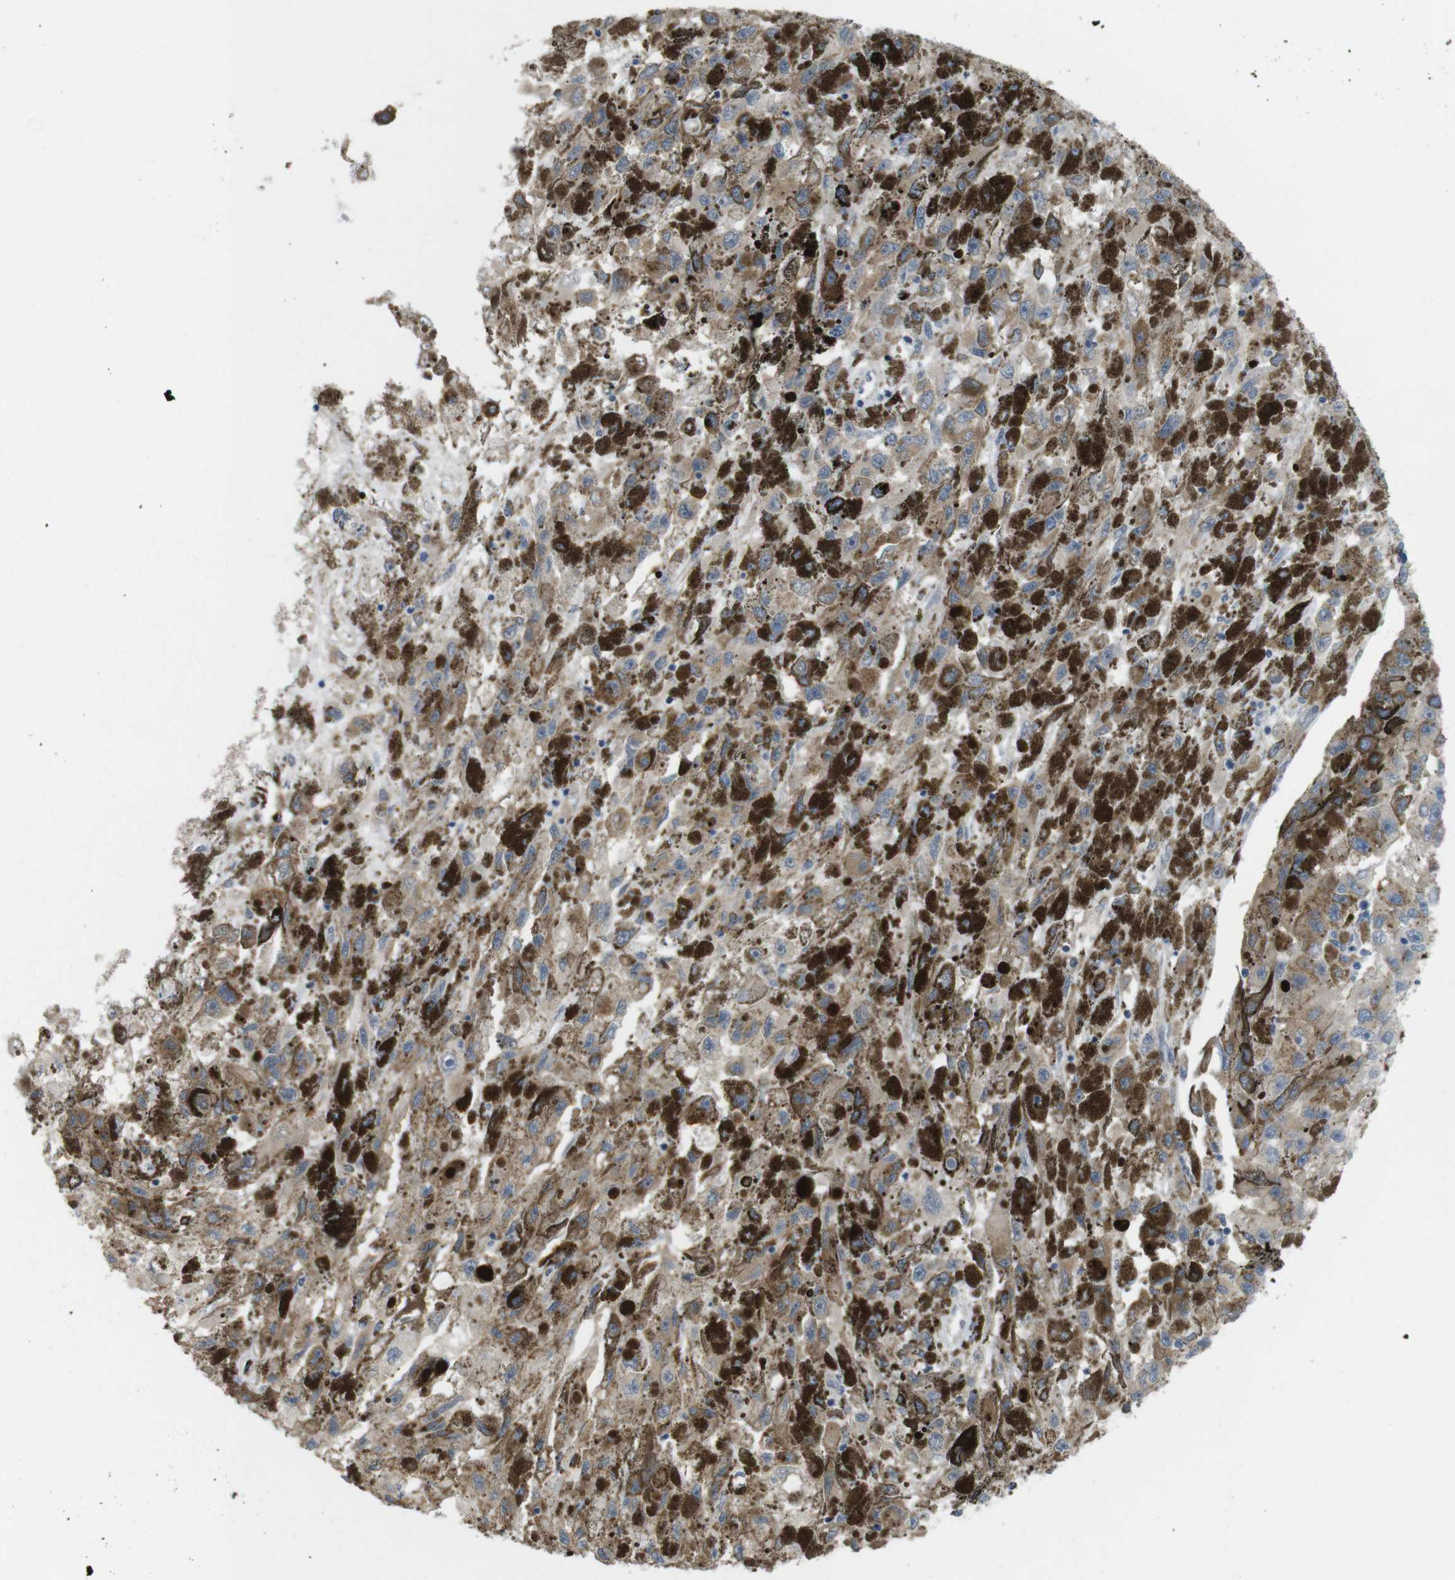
{"staining": {"intensity": "moderate", "quantity": ">75%", "location": "cytoplasmic/membranous"}, "tissue": "melanoma", "cell_type": "Tumor cells", "image_type": "cancer", "snomed": [{"axis": "morphology", "description": "Malignant melanoma, NOS"}, {"axis": "topography", "description": "Skin"}], "caption": "Immunohistochemical staining of human malignant melanoma exhibits medium levels of moderate cytoplasmic/membranous expression in approximately >75% of tumor cells.", "gene": "GRIK2", "patient": {"sex": "female", "age": 104}}